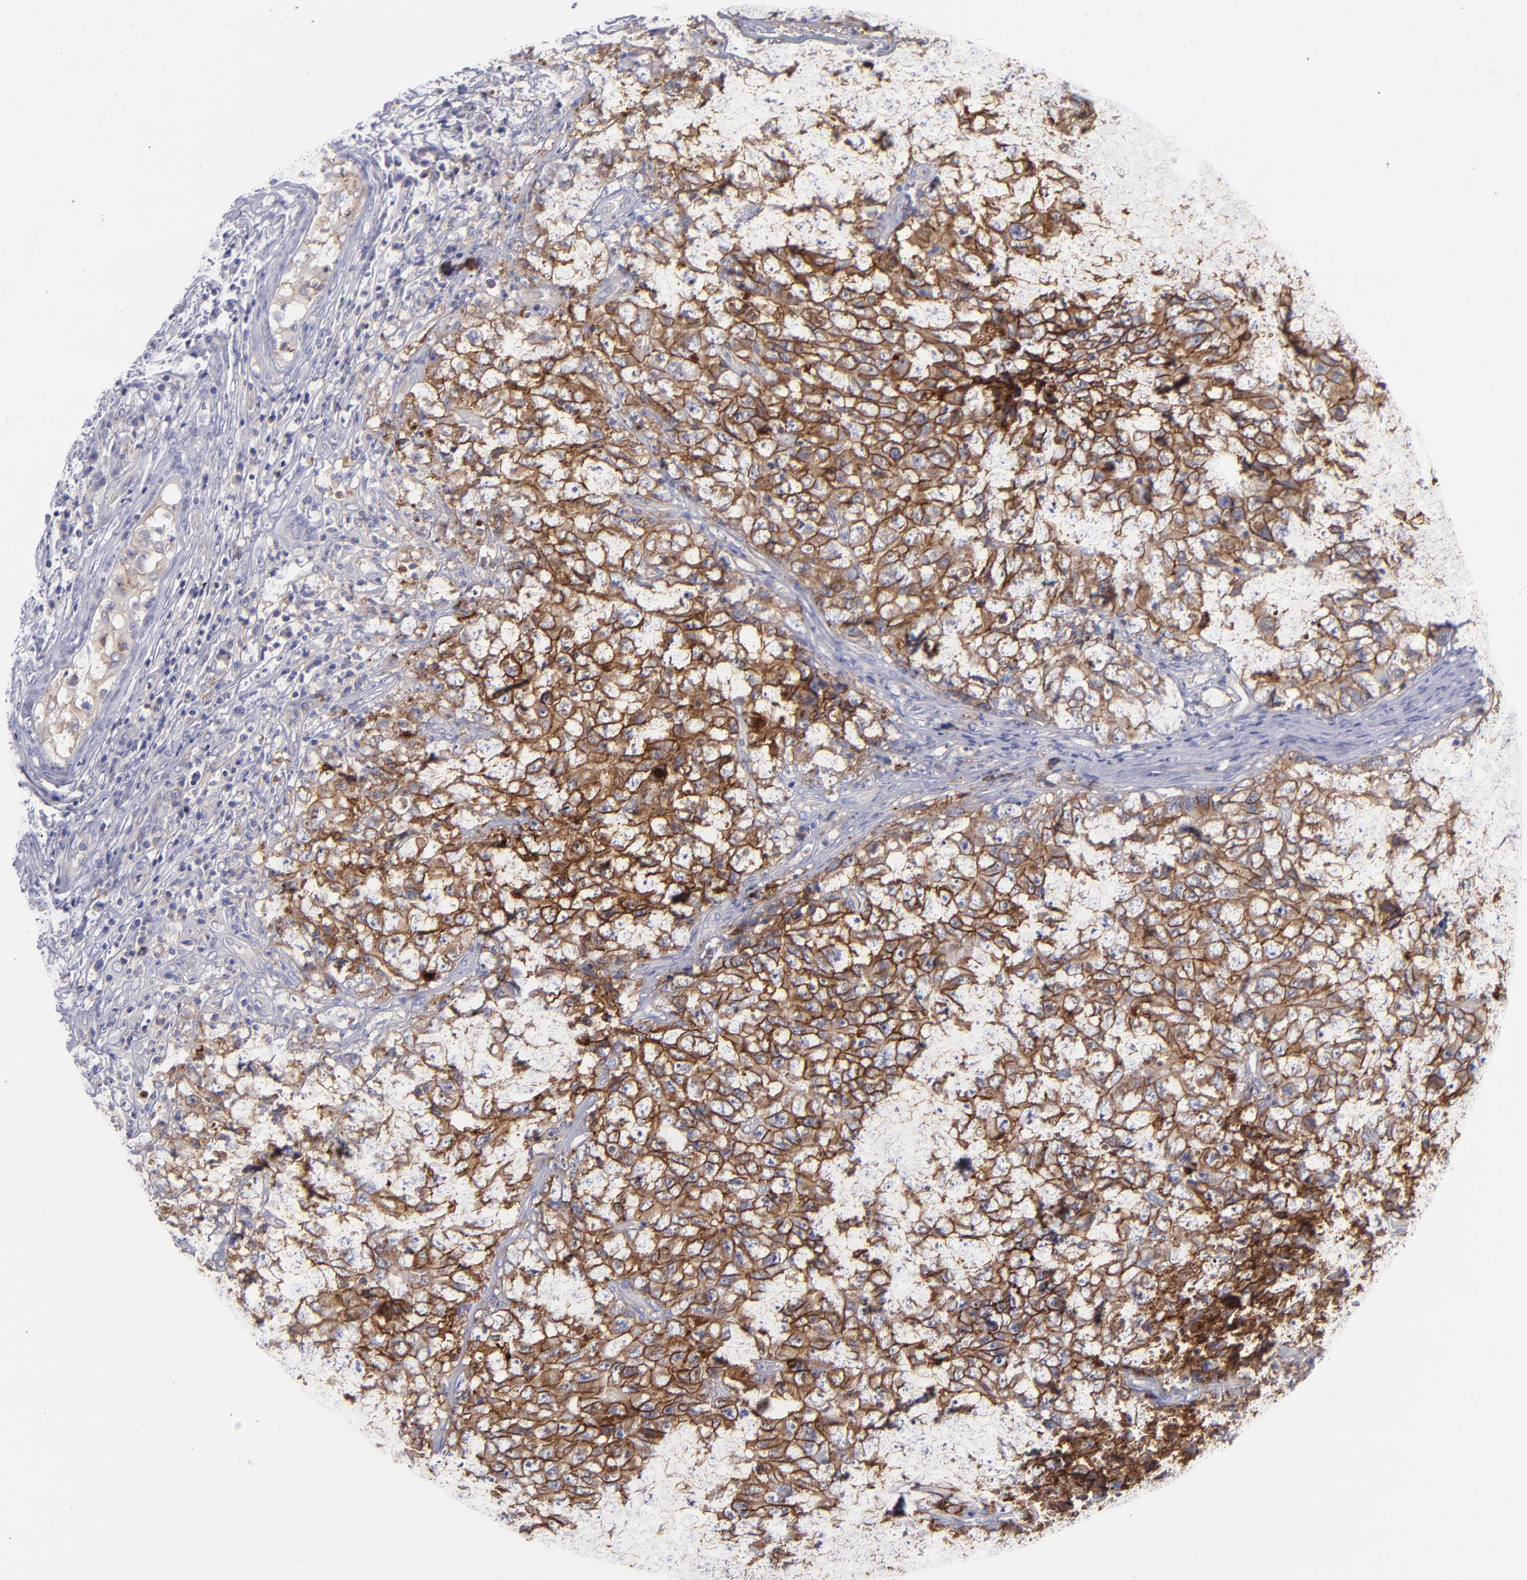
{"staining": {"intensity": "moderate", "quantity": ">75%", "location": "cytoplasmic/membranous"}, "tissue": "testis cancer", "cell_type": "Tumor cells", "image_type": "cancer", "snomed": [{"axis": "morphology", "description": "Carcinoma, Embryonal, NOS"}, {"axis": "topography", "description": "Testis"}], "caption": "Immunohistochemical staining of human testis cancer (embryonal carcinoma) shows medium levels of moderate cytoplasmic/membranous protein staining in about >75% of tumor cells.", "gene": "BSG", "patient": {"sex": "male", "age": 31}}